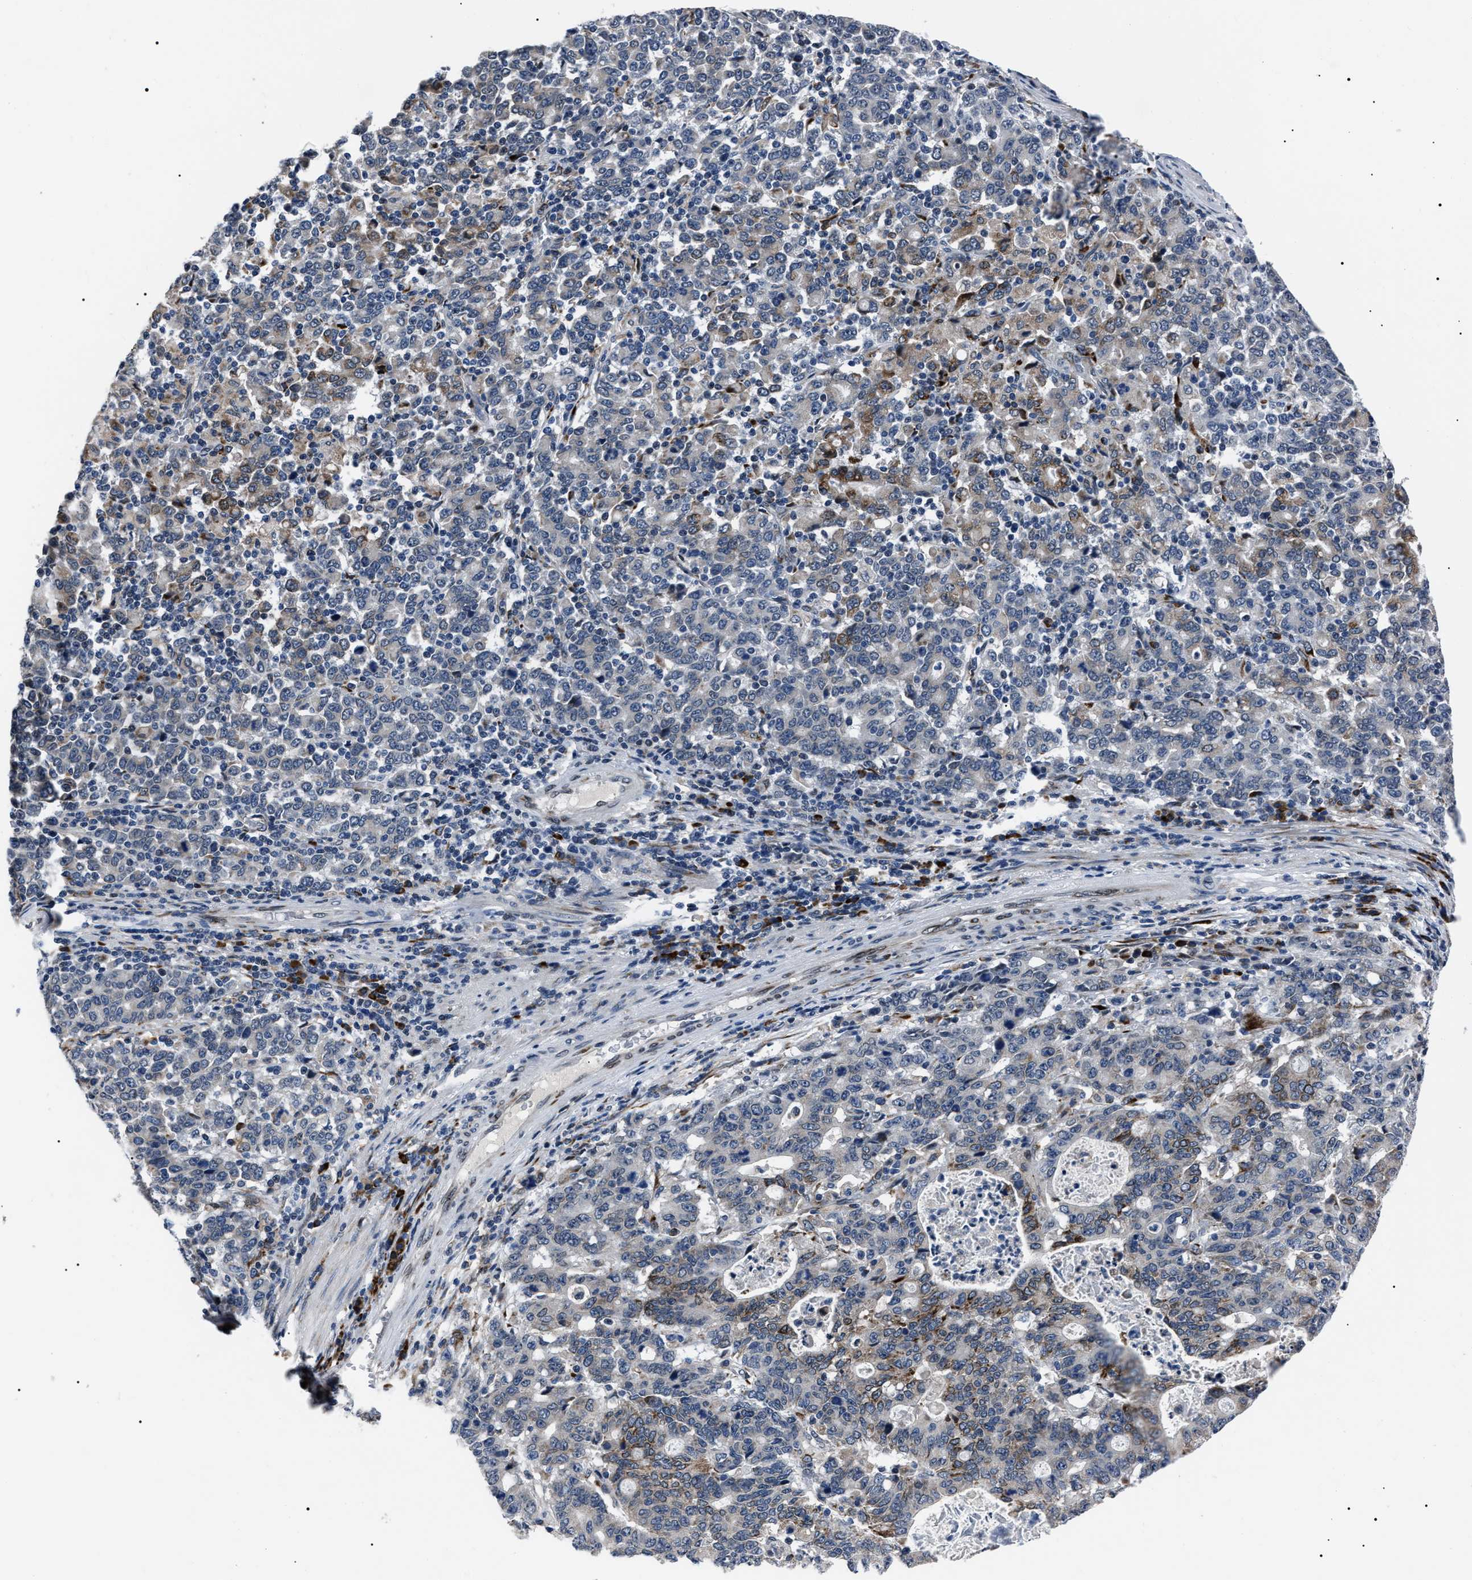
{"staining": {"intensity": "moderate", "quantity": "<25%", "location": "cytoplasmic/membranous"}, "tissue": "stomach cancer", "cell_type": "Tumor cells", "image_type": "cancer", "snomed": [{"axis": "morphology", "description": "Adenocarcinoma, NOS"}, {"axis": "topography", "description": "Stomach, upper"}], "caption": "Adenocarcinoma (stomach) was stained to show a protein in brown. There is low levels of moderate cytoplasmic/membranous expression in approximately <25% of tumor cells. Using DAB (3,3'-diaminobenzidine) (brown) and hematoxylin (blue) stains, captured at high magnification using brightfield microscopy.", "gene": "LRRC14", "patient": {"sex": "male", "age": 69}}